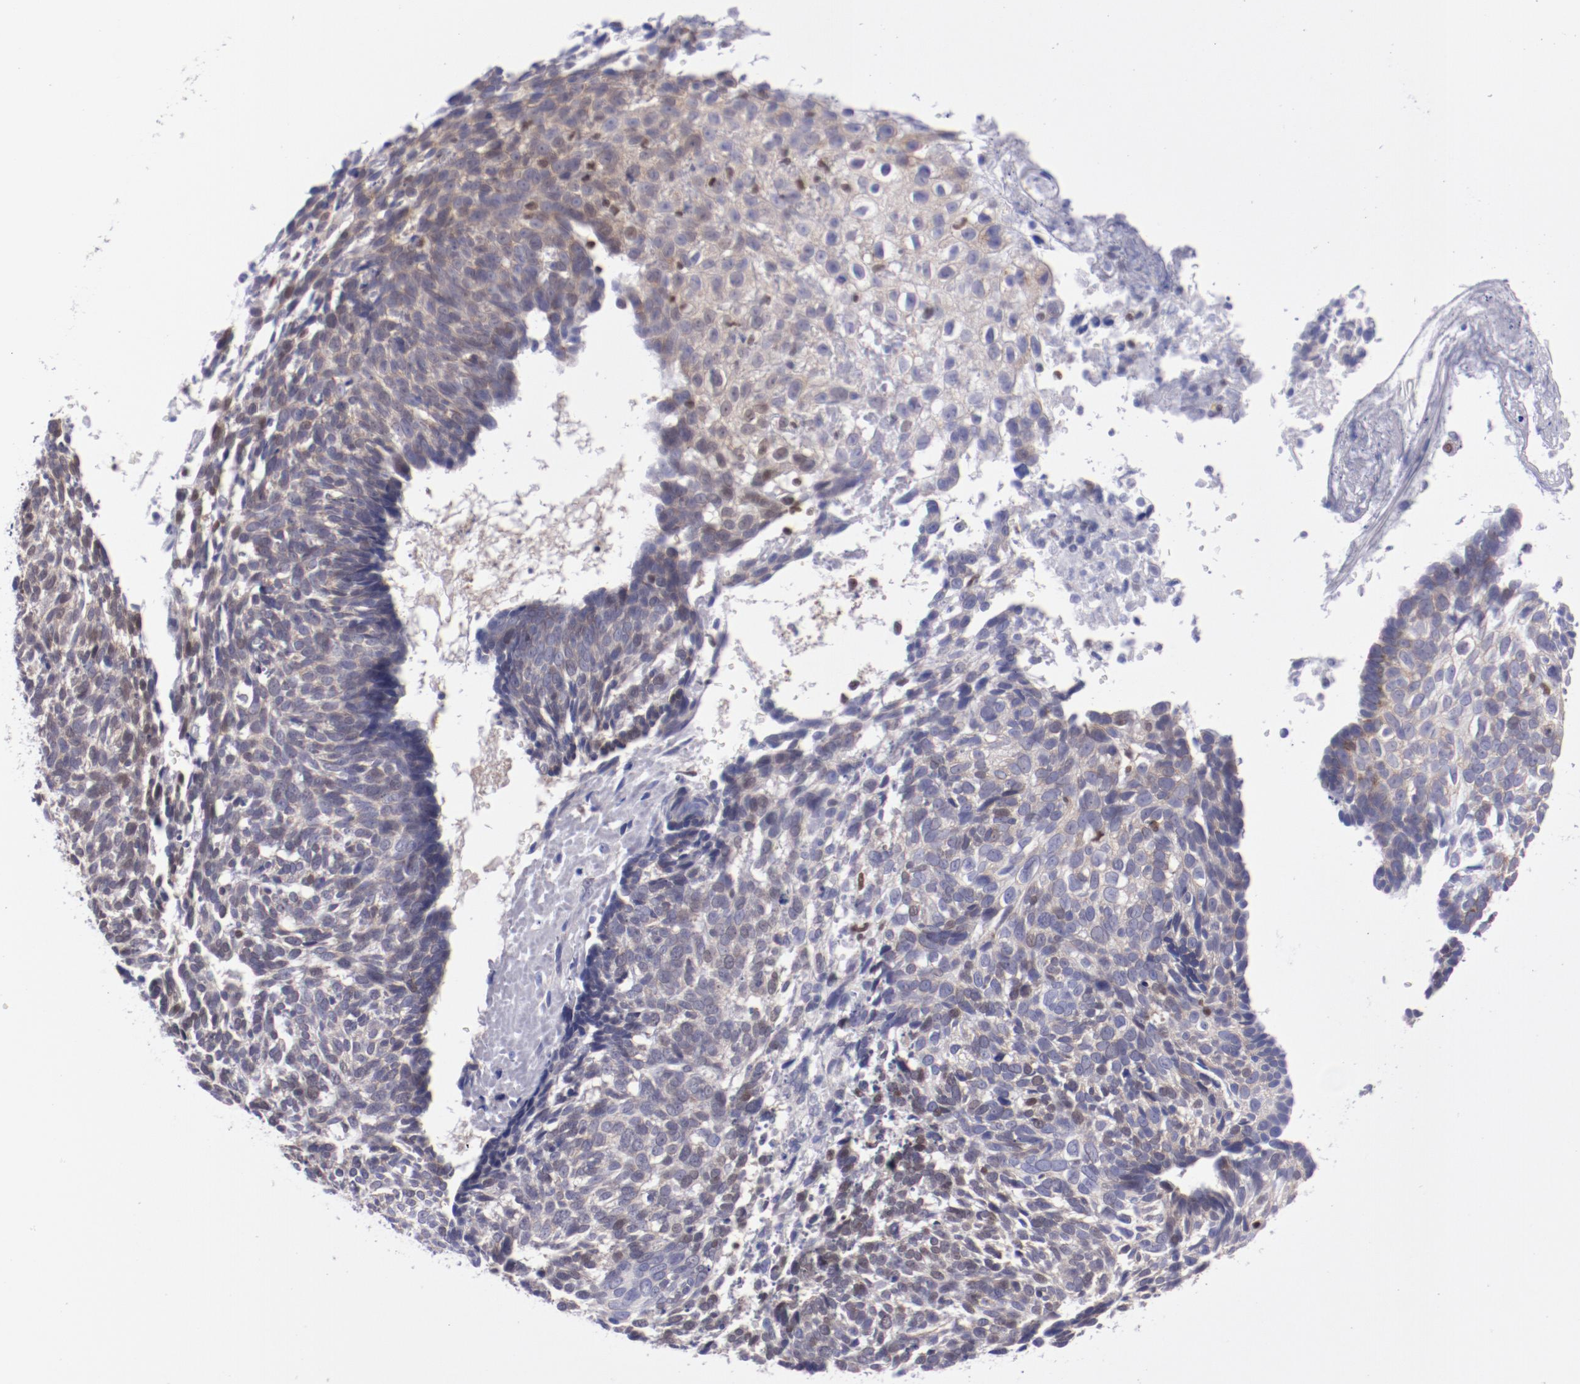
{"staining": {"intensity": "weak", "quantity": "25%-75%", "location": "cytoplasmic/membranous"}, "tissue": "skin cancer", "cell_type": "Tumor cells", "image_type": "cancer", "snomed": [{"axis": "morphology", "description": "Basal cell carcinoma"}, {"axis": "topography", "description": "Skin"}], "caption": "Tumor cells reveal low levels of weak cytoplasmic/membranous expression in approximately 25%-75% of cells in skin cancer.", "gene": "IRF8", "patient": {"sex": "male", "age": 72}}